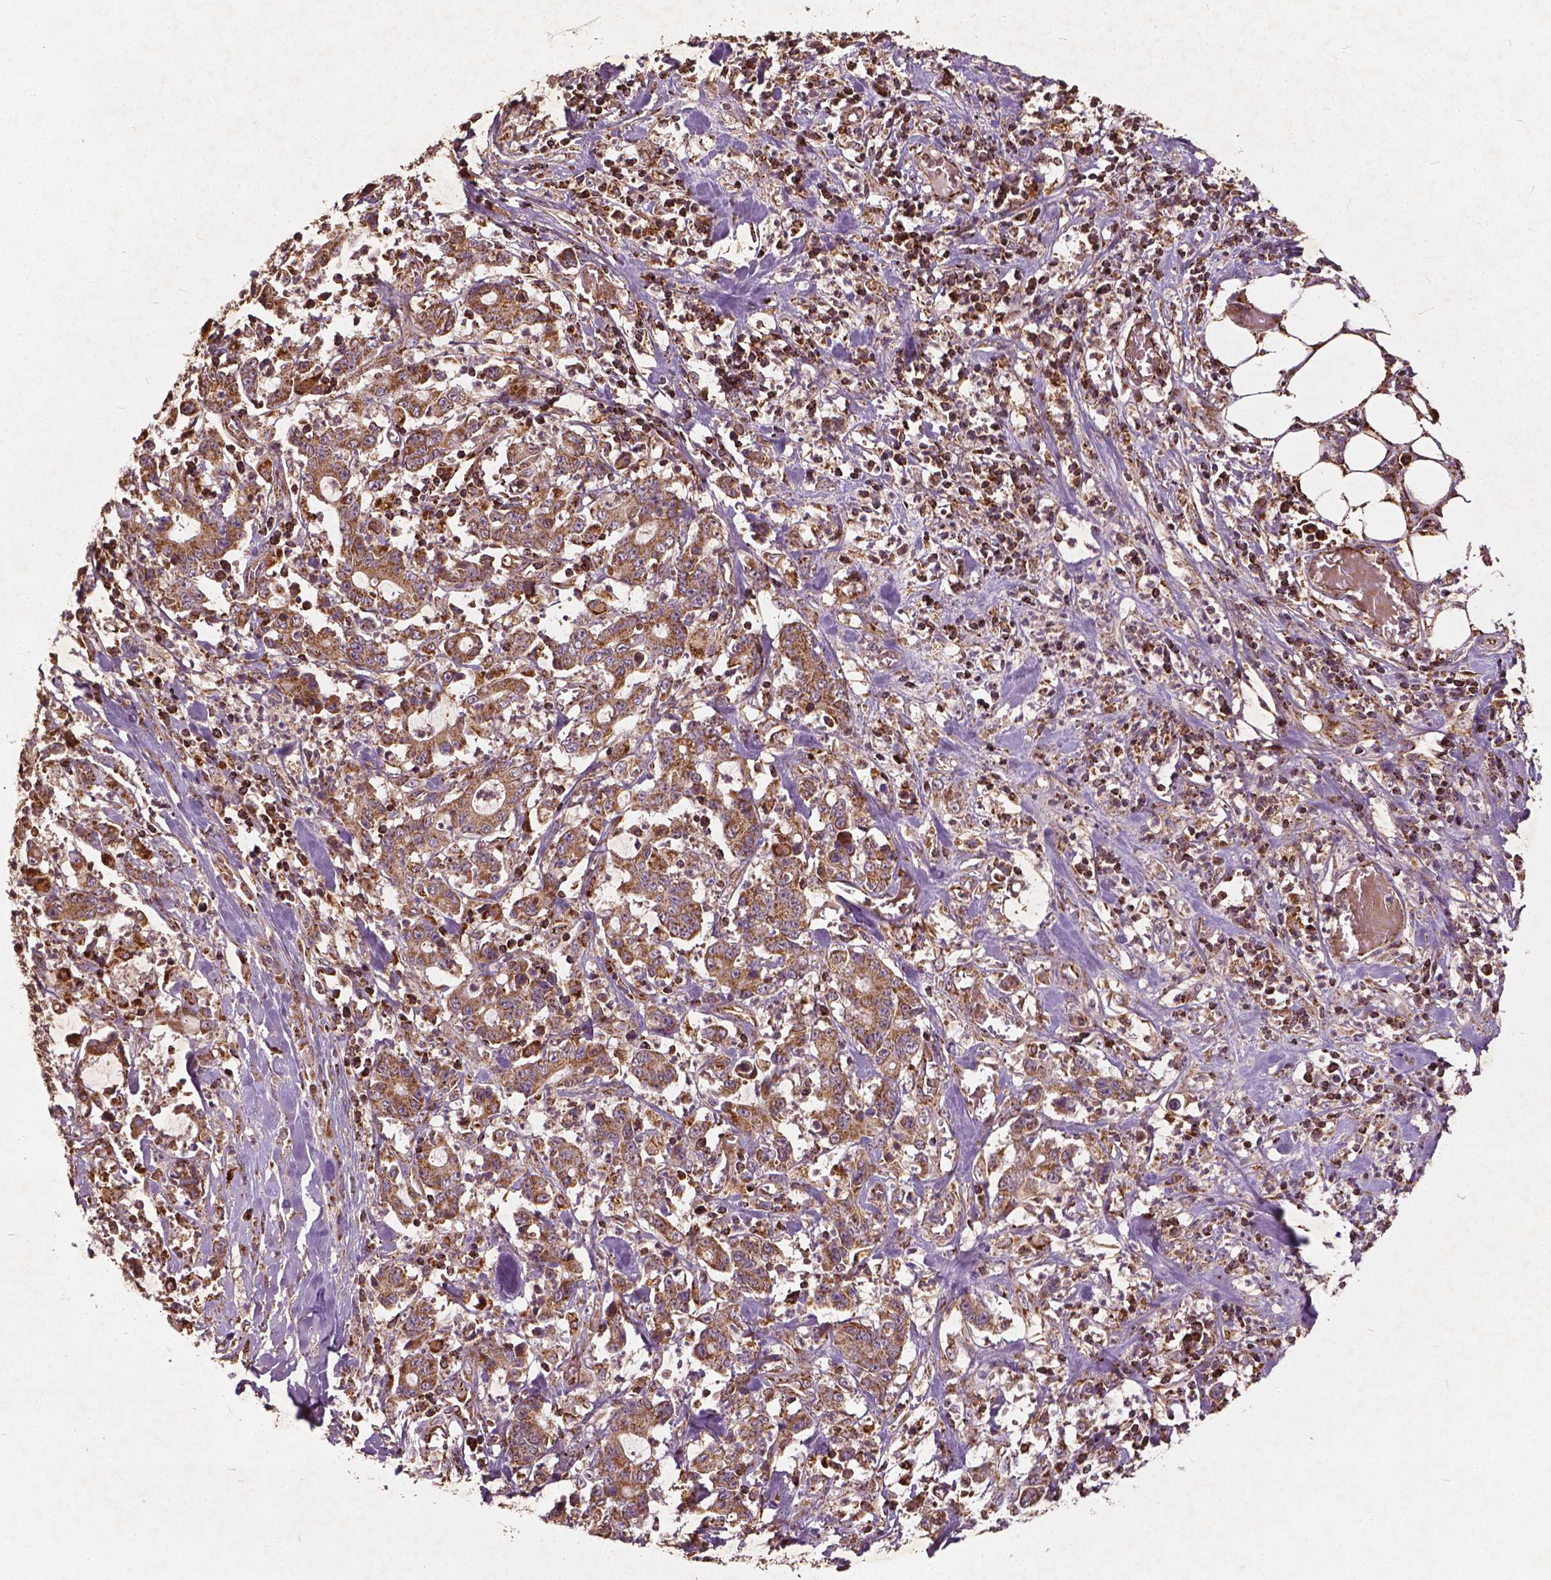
{"staining": {"intensity": "moderate", "quantity": ">75%", "location": "cytoplasmic/membranous"}, "tissue": "stomach cancer", "cell_type": "Tumor cells", "image_type": "cancer", "snomed": [{"axis": "morphology", "description": "Adenocarcinoma, NOS"}, {"axis": "topography", "description": "Stomach, upper"}], "caption": "Stomach cancer (adenocarcinoma) stained with a protein marker demonstrates moderate staining in tumor cells.", "gene": "UBXN2A", "patient": {"sex": "male", "age": 68}}